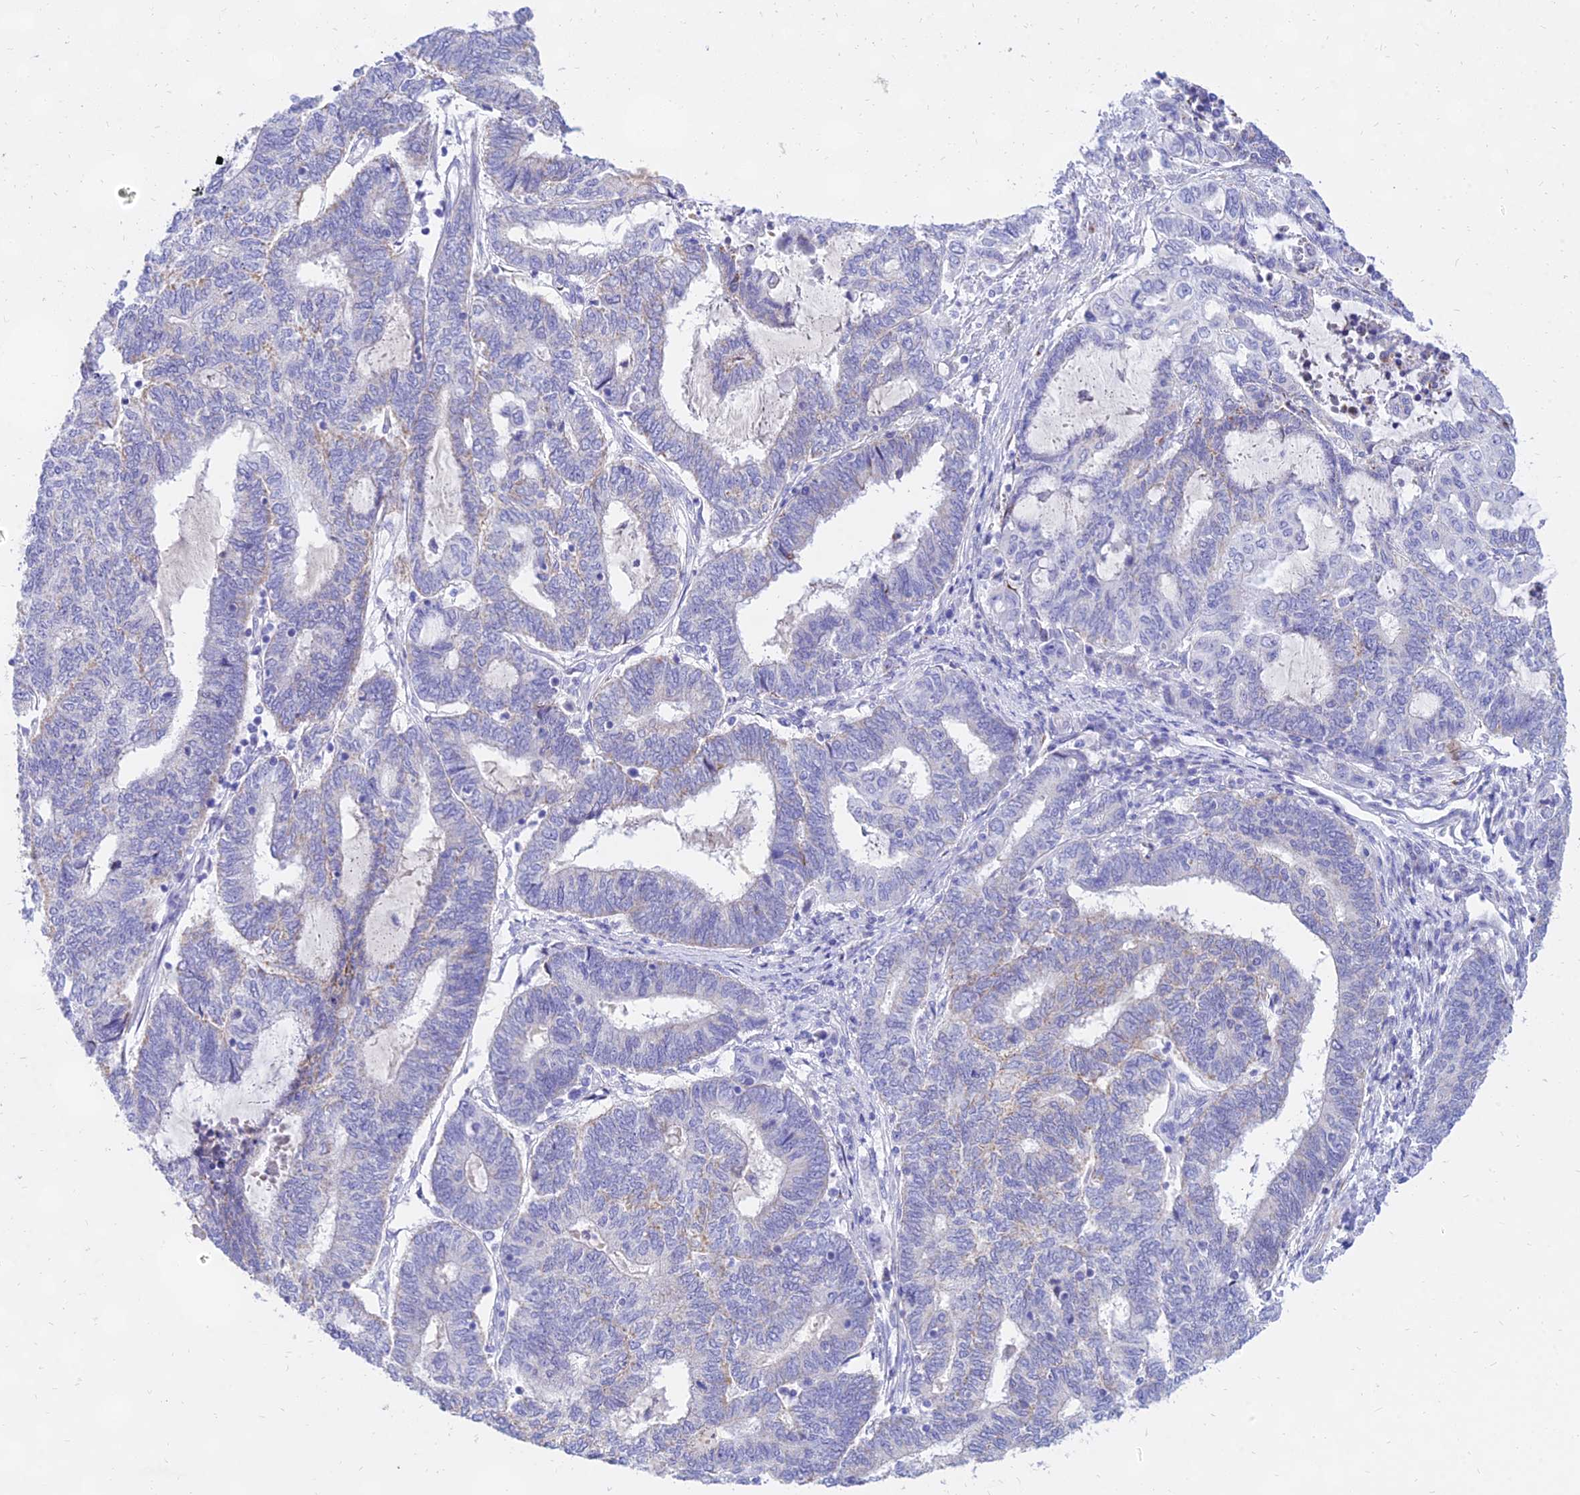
{"staining": {"intensity": "weak", "quantity": "<25%", "location": "cytoplasmic/membranous"}, "tissue": "endometrial cancer", "cell_type": "Tumor cells", "image_type": "cancer", "snomed": [{"axis": "morphology", "description": "Adenocarcinoma, NOS"}, {"axis": "topography", "description": "Uterus"}, {"axis": "topography", "description": "Endometrium"}], "caption": "There is no significant staining in tumor cells of adenocarcinoma (endometrial).", "gene": "PKN3", "patient": {"sex": "female", "age": 70}}